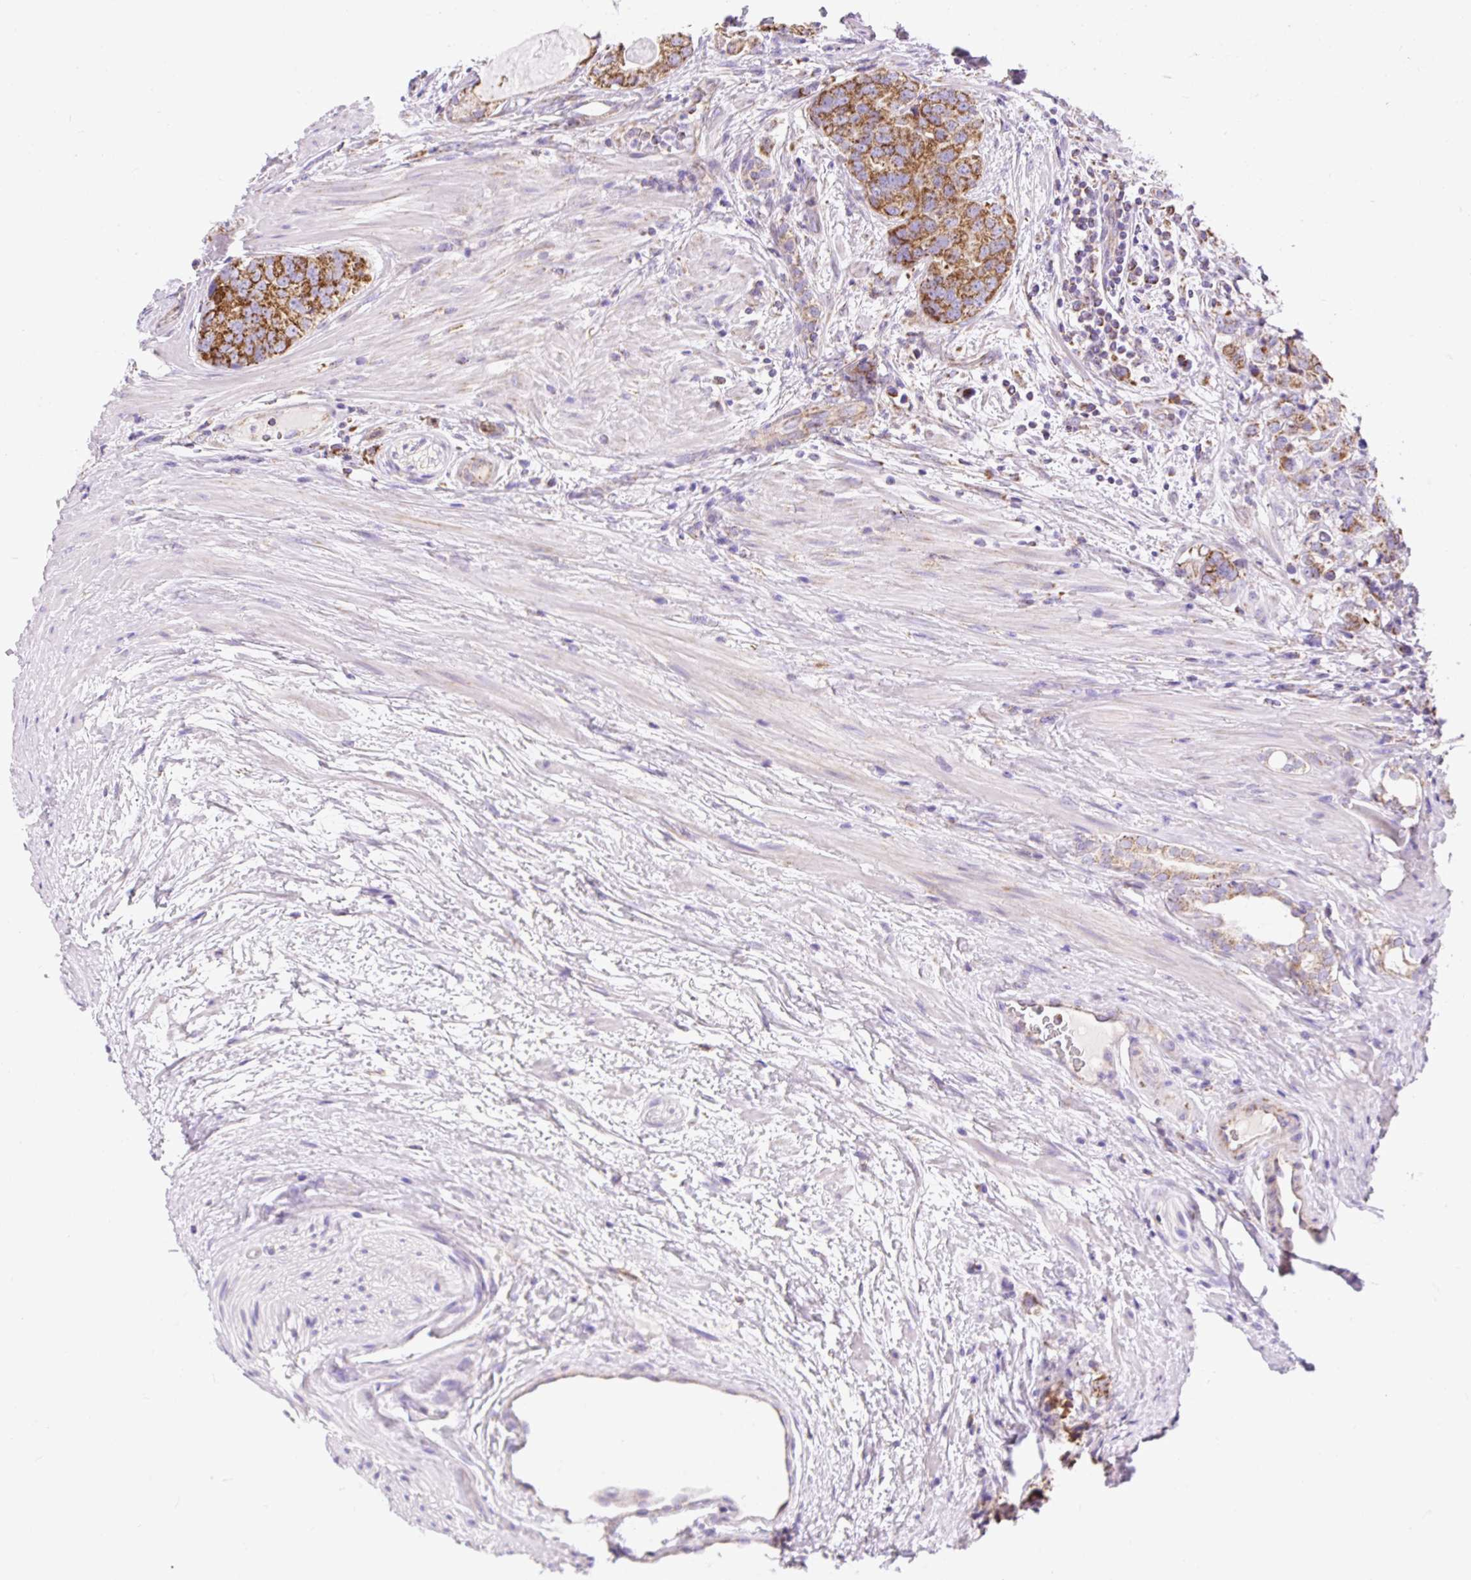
{"staining": {"intensity": "moderate", "quantity": ">75%", "location": "cytoplasmic/membranous"}, "tissue": "prostate cancer", "cell_type": "Tumor cells", "image_type": "cancer", "snomed": [{"axis": "morphology", "description": "Adenocarcinoma, High grade"}, {"axis": "topography", "description": "Prostate"}], "caption": "Protein staining by immunohistochemistry (IHC) shows moderate cytoplasmic/membranous expression in approximately >75% of tumor cells in prostate cancer (adenocarcinoma (high-grade)).", "gene": "DAAM2", "patient": {"sex": "male", "age": 68}}